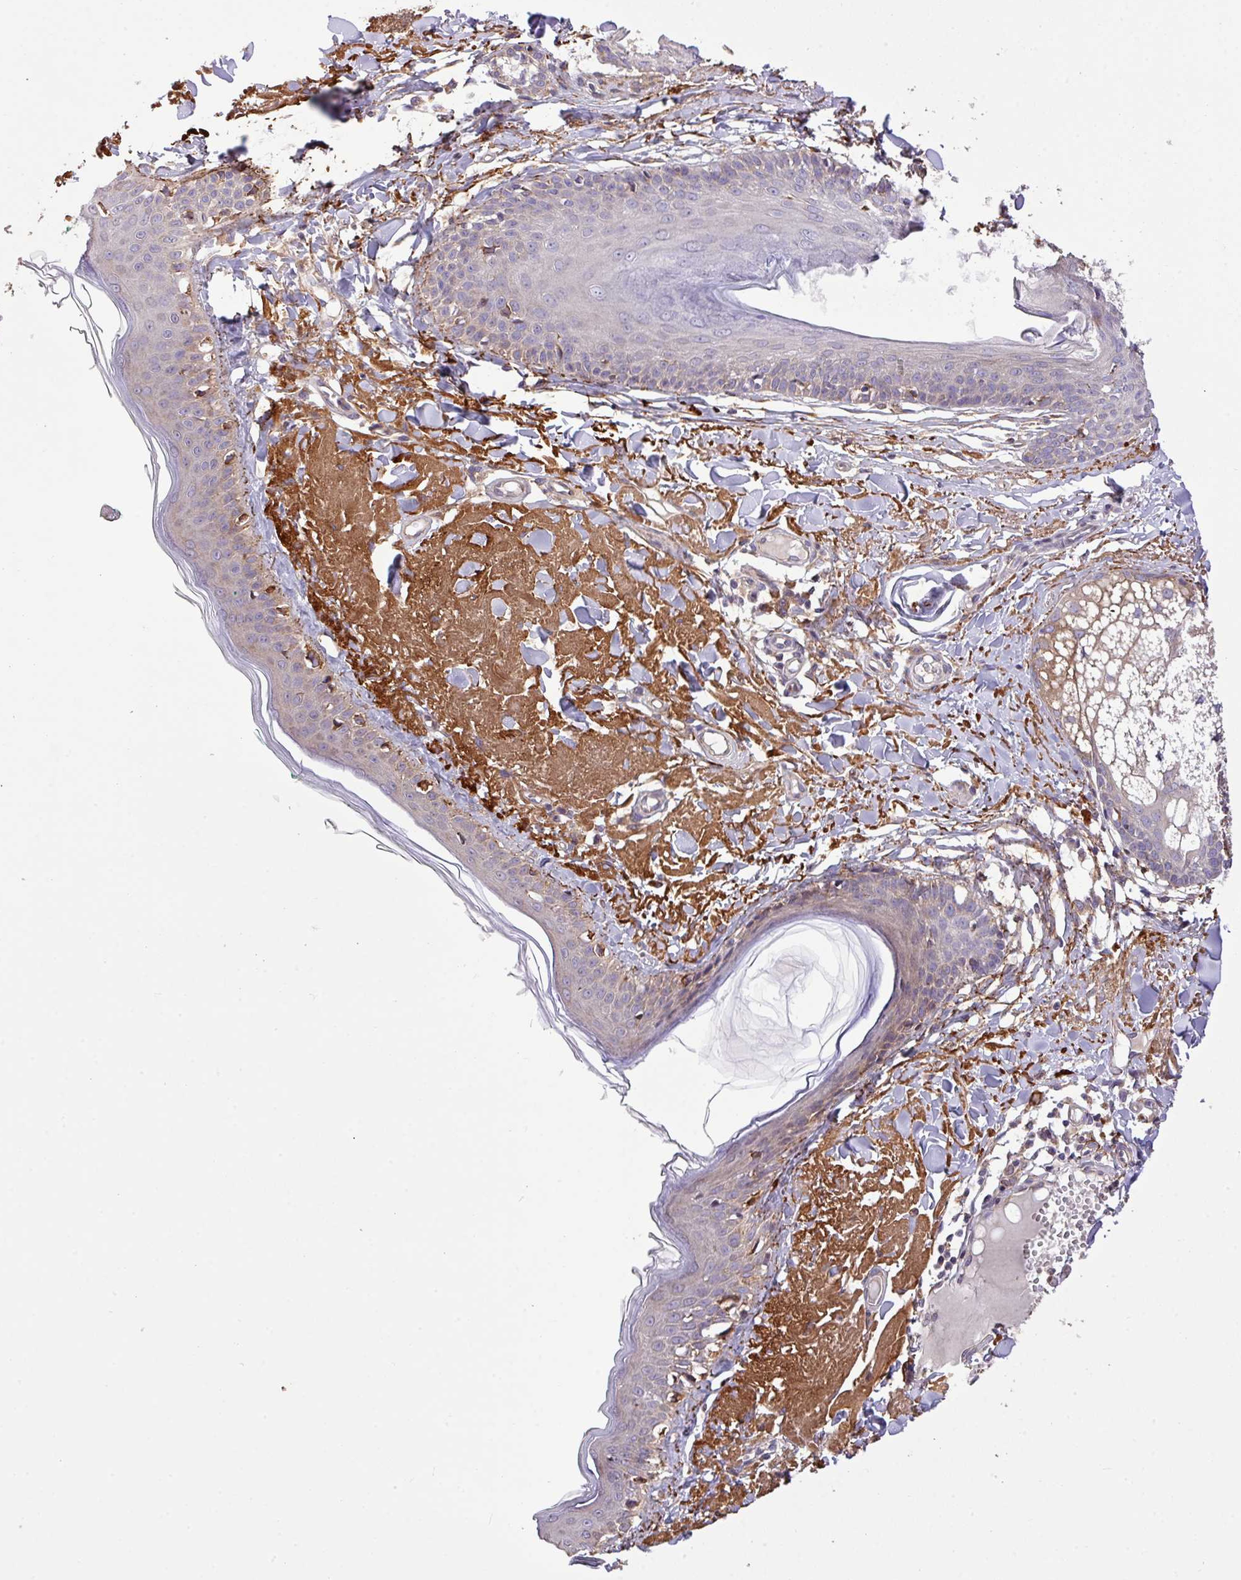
{"staining": {"intensity": "moderate", "quantity": ">75%", "location": "cytoplasmic/membranous"}, "tissue": "skin", "cell_type": "Fibroblasts", "image_type": "normal", "snomed": [{"axis": "morphology", "description": "Normal tissue, NOS"}, {"axis": "morphology", "description": "Malignant melanoma, NOS"}, {"axis": "topography", "description": "Skin"}], "caption": "High-power microscopy captured an IHC micrograph of benign skin, revealing moderate cytoplasmic/membranous expression in about >75% of fibroblasts.", "gene": "MEGF6", "patient": {"sex": "male", "age": 80}}